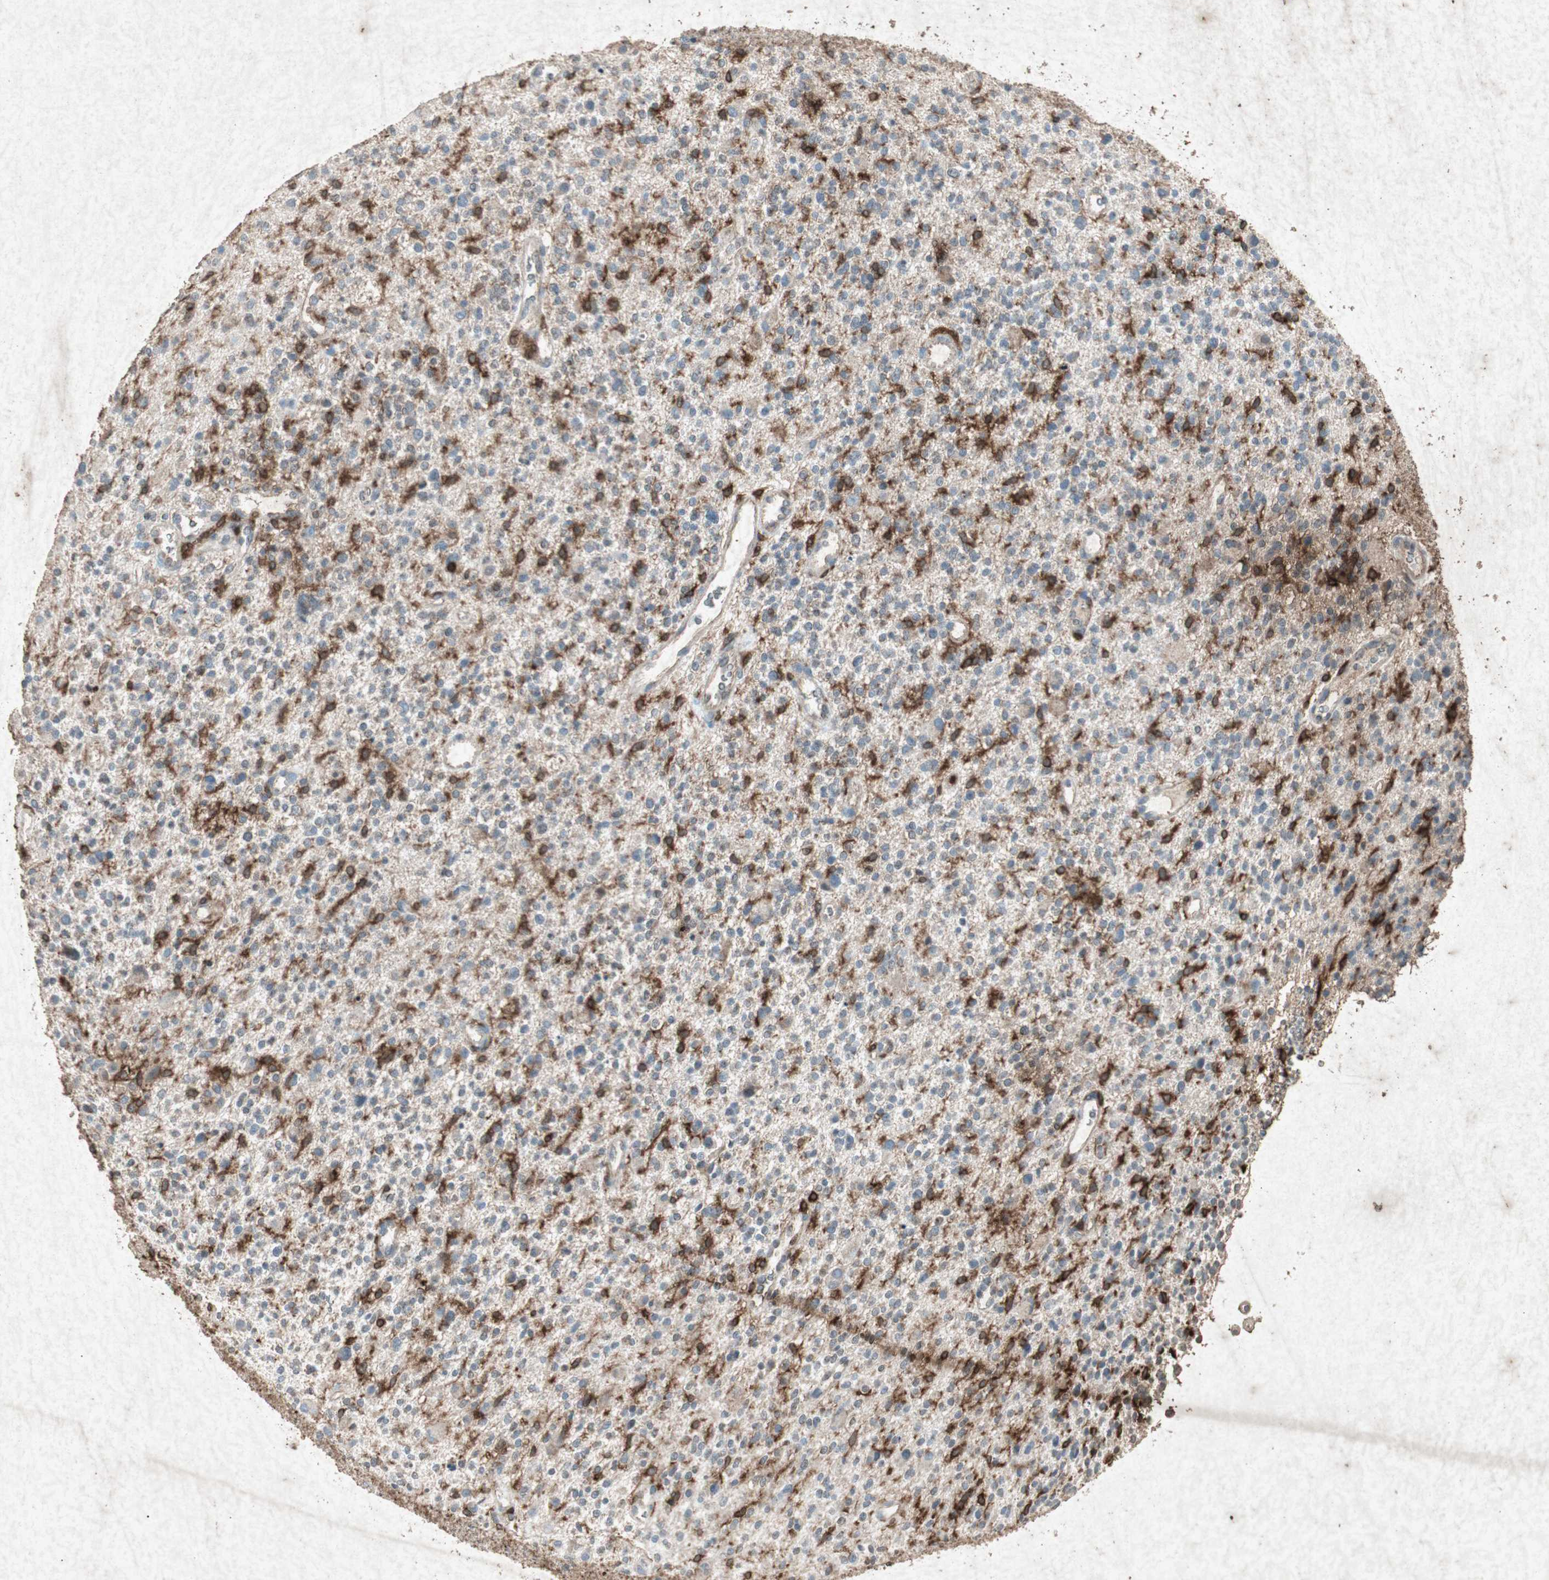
{"staining": {"intensity": "moderate", "quantity": "25%-75%", "location": "cytoplasmic/membranous"}, "tissue": "glioma", "cell_type": "Tumor cells", "image_type": "cancer", "snomed": [{"axis": "morphology", "description": "Glioma, malignant, High grade"}, {"axis": "topography", "description": "Brain"}], "caption": "Immunohistochemical staining of glioma demonstrates medium levels of moderate cytoplasmic/membranous staining in approximately 25%-75% of tumor cells.", "gene": "TYROBP", "patient": {"sex": "male", "age": 48}}